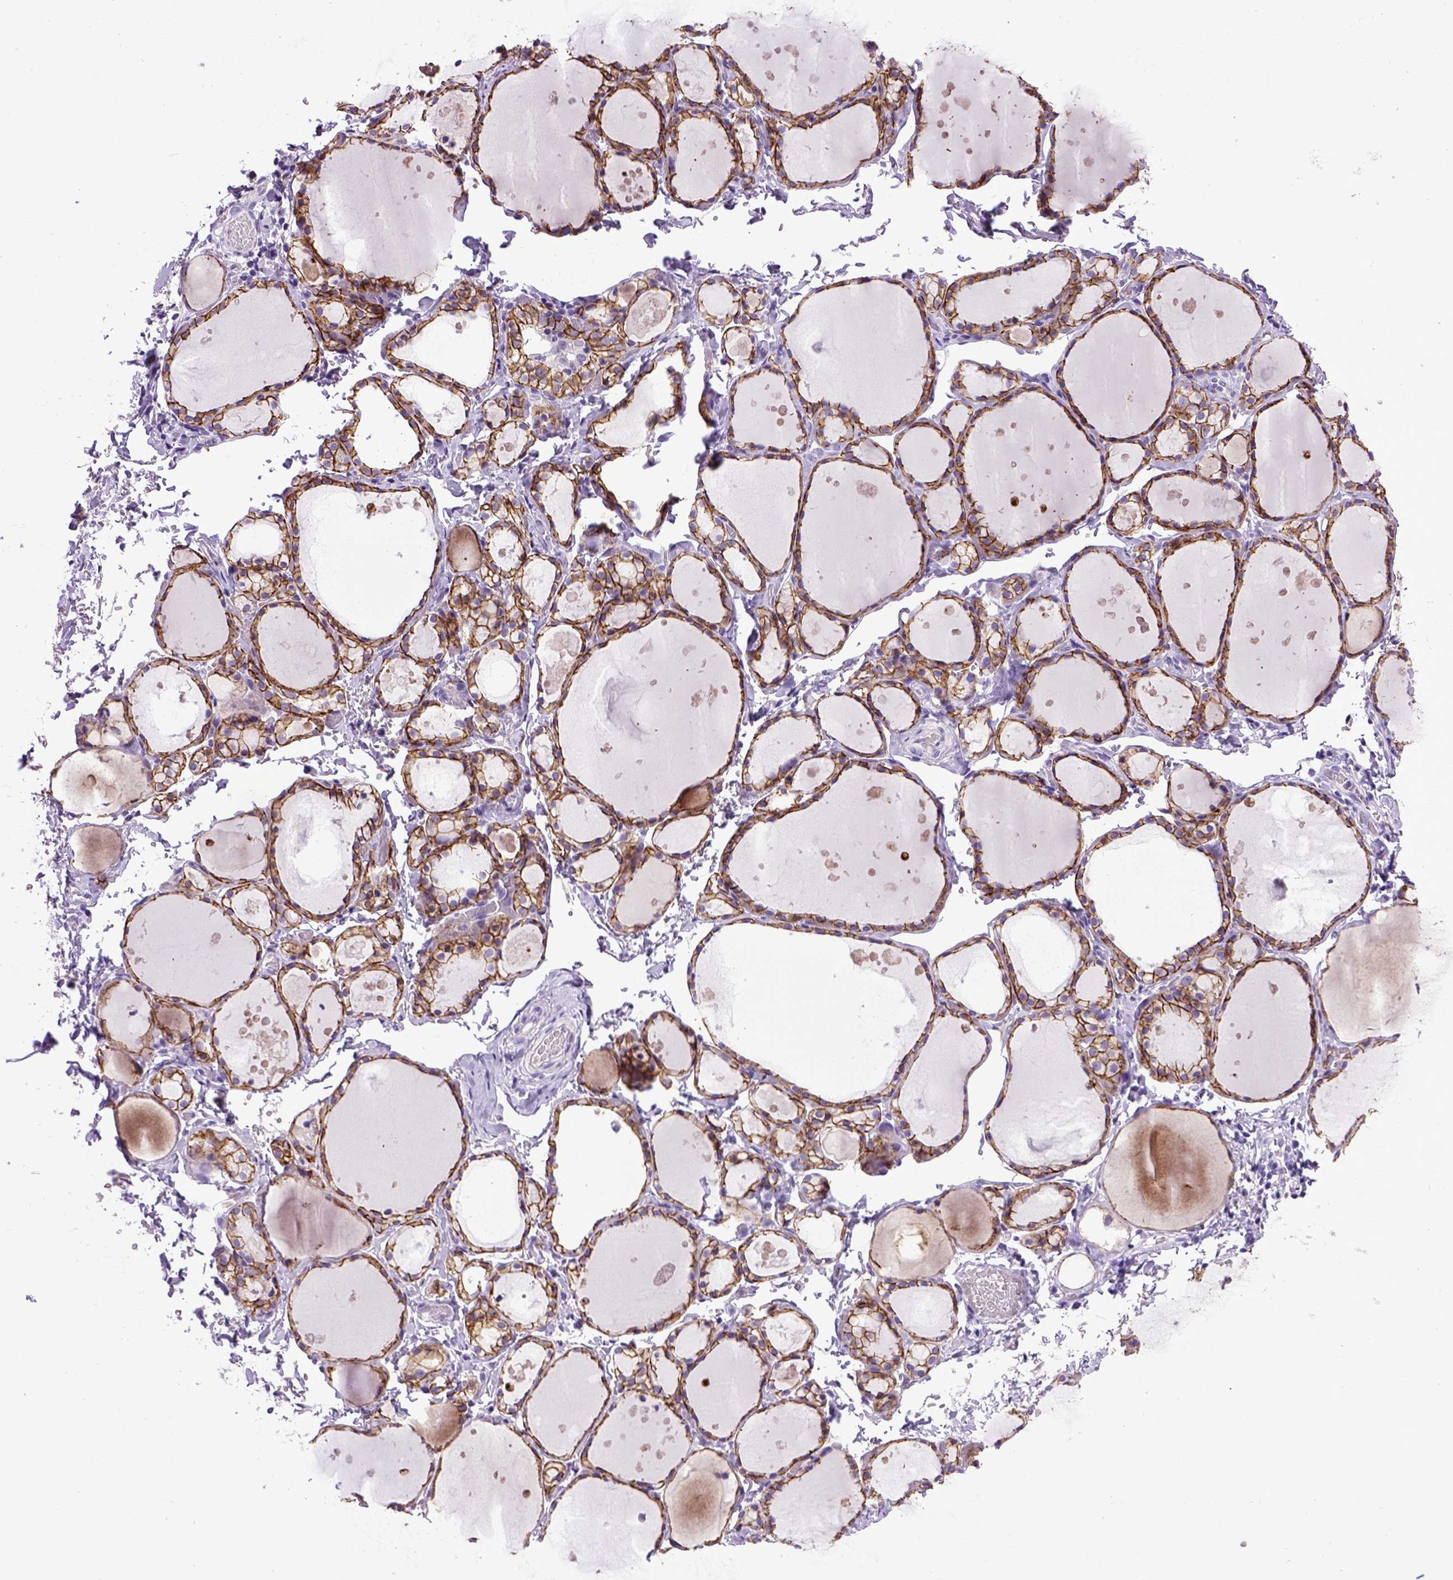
{"staining": {"intensity": "strong", "quantity": ">75%", "location": "cytoplasmic/membranous"}, "tissue": "thyroid gland", "cell_type": "Glandular cells", "image_type": "normal", "snomed": [{"axis": "morphology", "description": "Normal tissue, NOS"}, {"axis": "topography", "description": "Thyroid gland"}], "caption": "Brown immunohistochemical staining in normal thyroid gland shows strong cytoplasmic/membranous expression in approximately >75% of glandular cells. (brown staining indicates protein expression, while blue staining denotes nuclei).", "gene": "CDH1", "patient": {"sex": "male", "age": 68}}